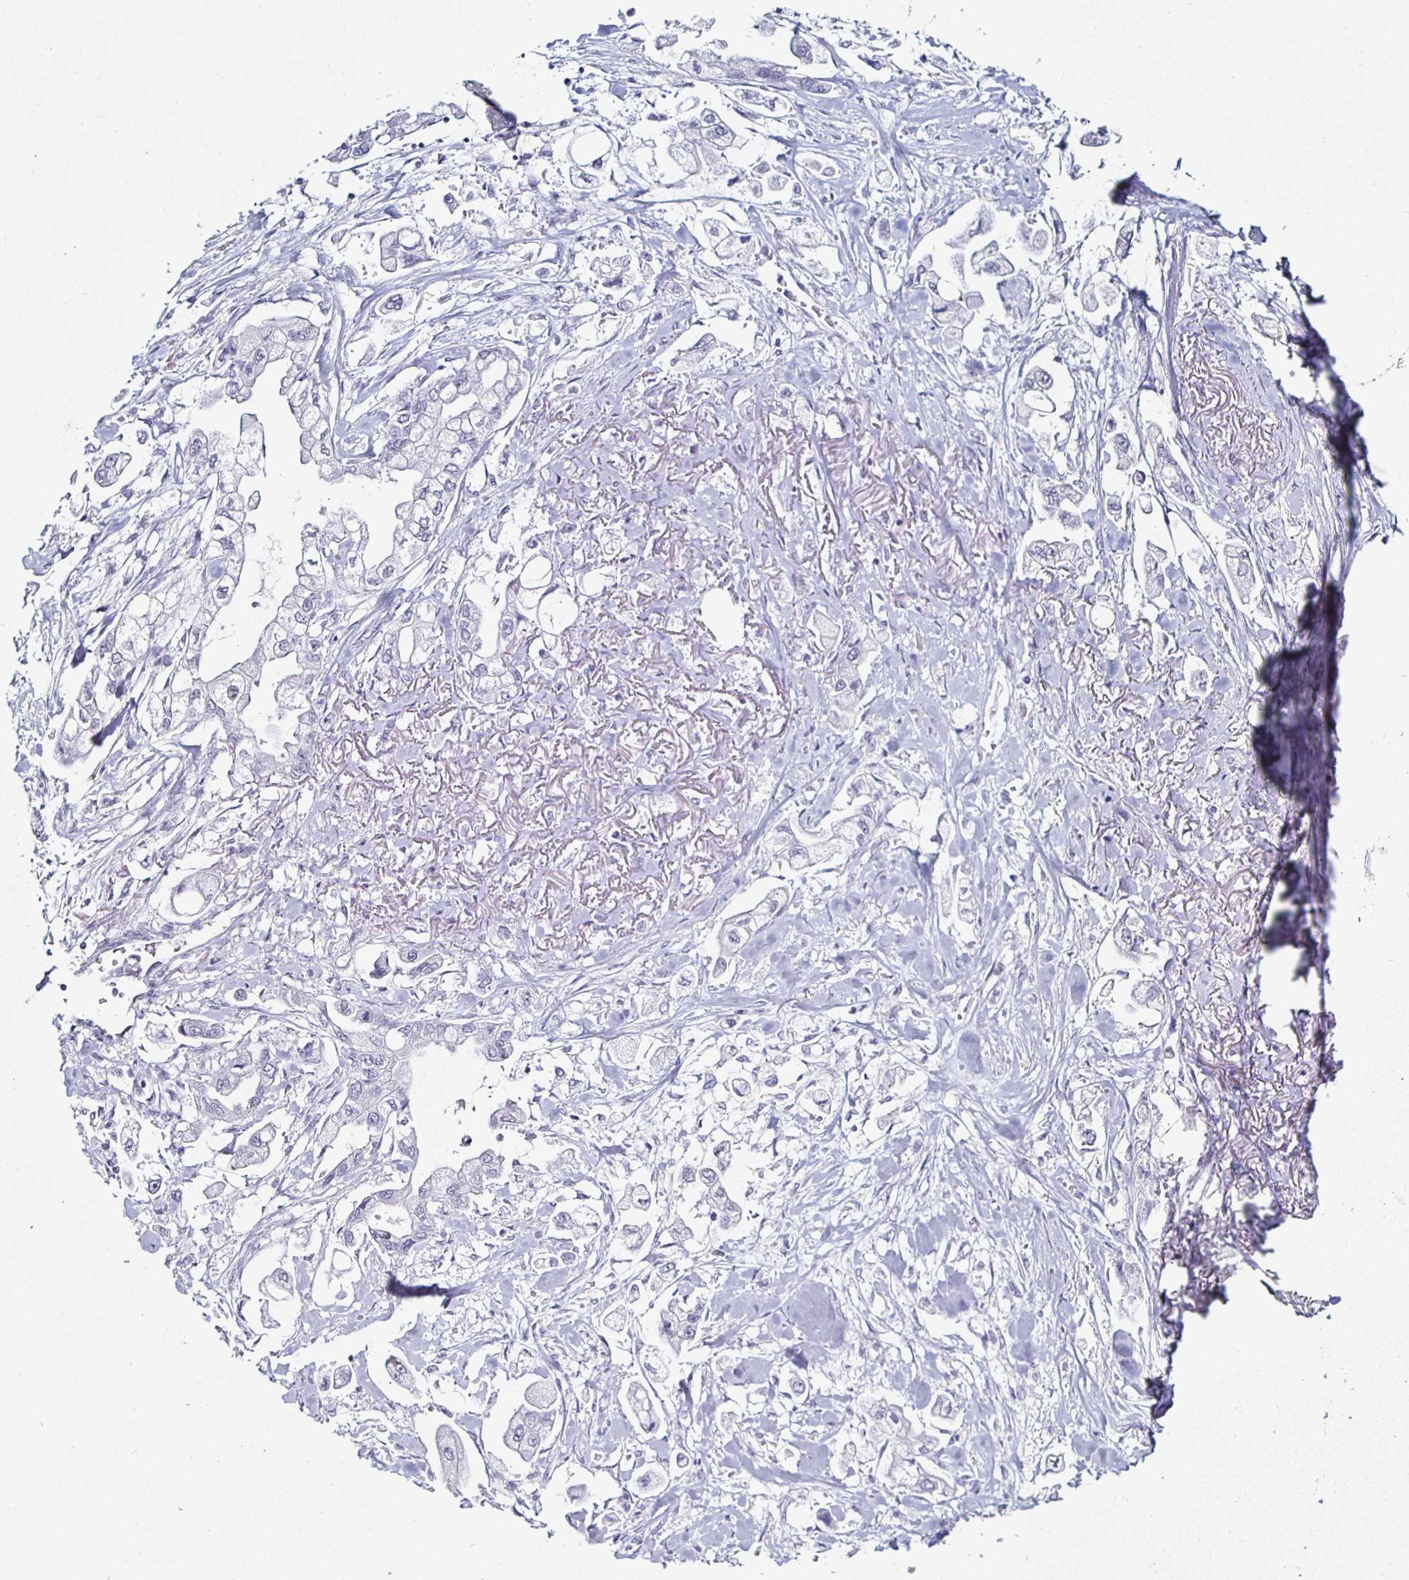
{"staining": {"intensity": "negative", "quantity": "none", "location": "none"}, "tissue": "stomach cancer", "cell_type": "Tumor cells", "image_type": "cancer", "snomed": [{"axis": "morphology", "description": "Adenocarcinoma, NOS"}, {"axis": "topography", "description": "Stomach"}], "caption": "The IHC micrograph has no significant expression in tumor cells of stomach adenocarcinoma tissue.", "gene": "DDX39B", "patient": {"sex": "male", "age": 62}}